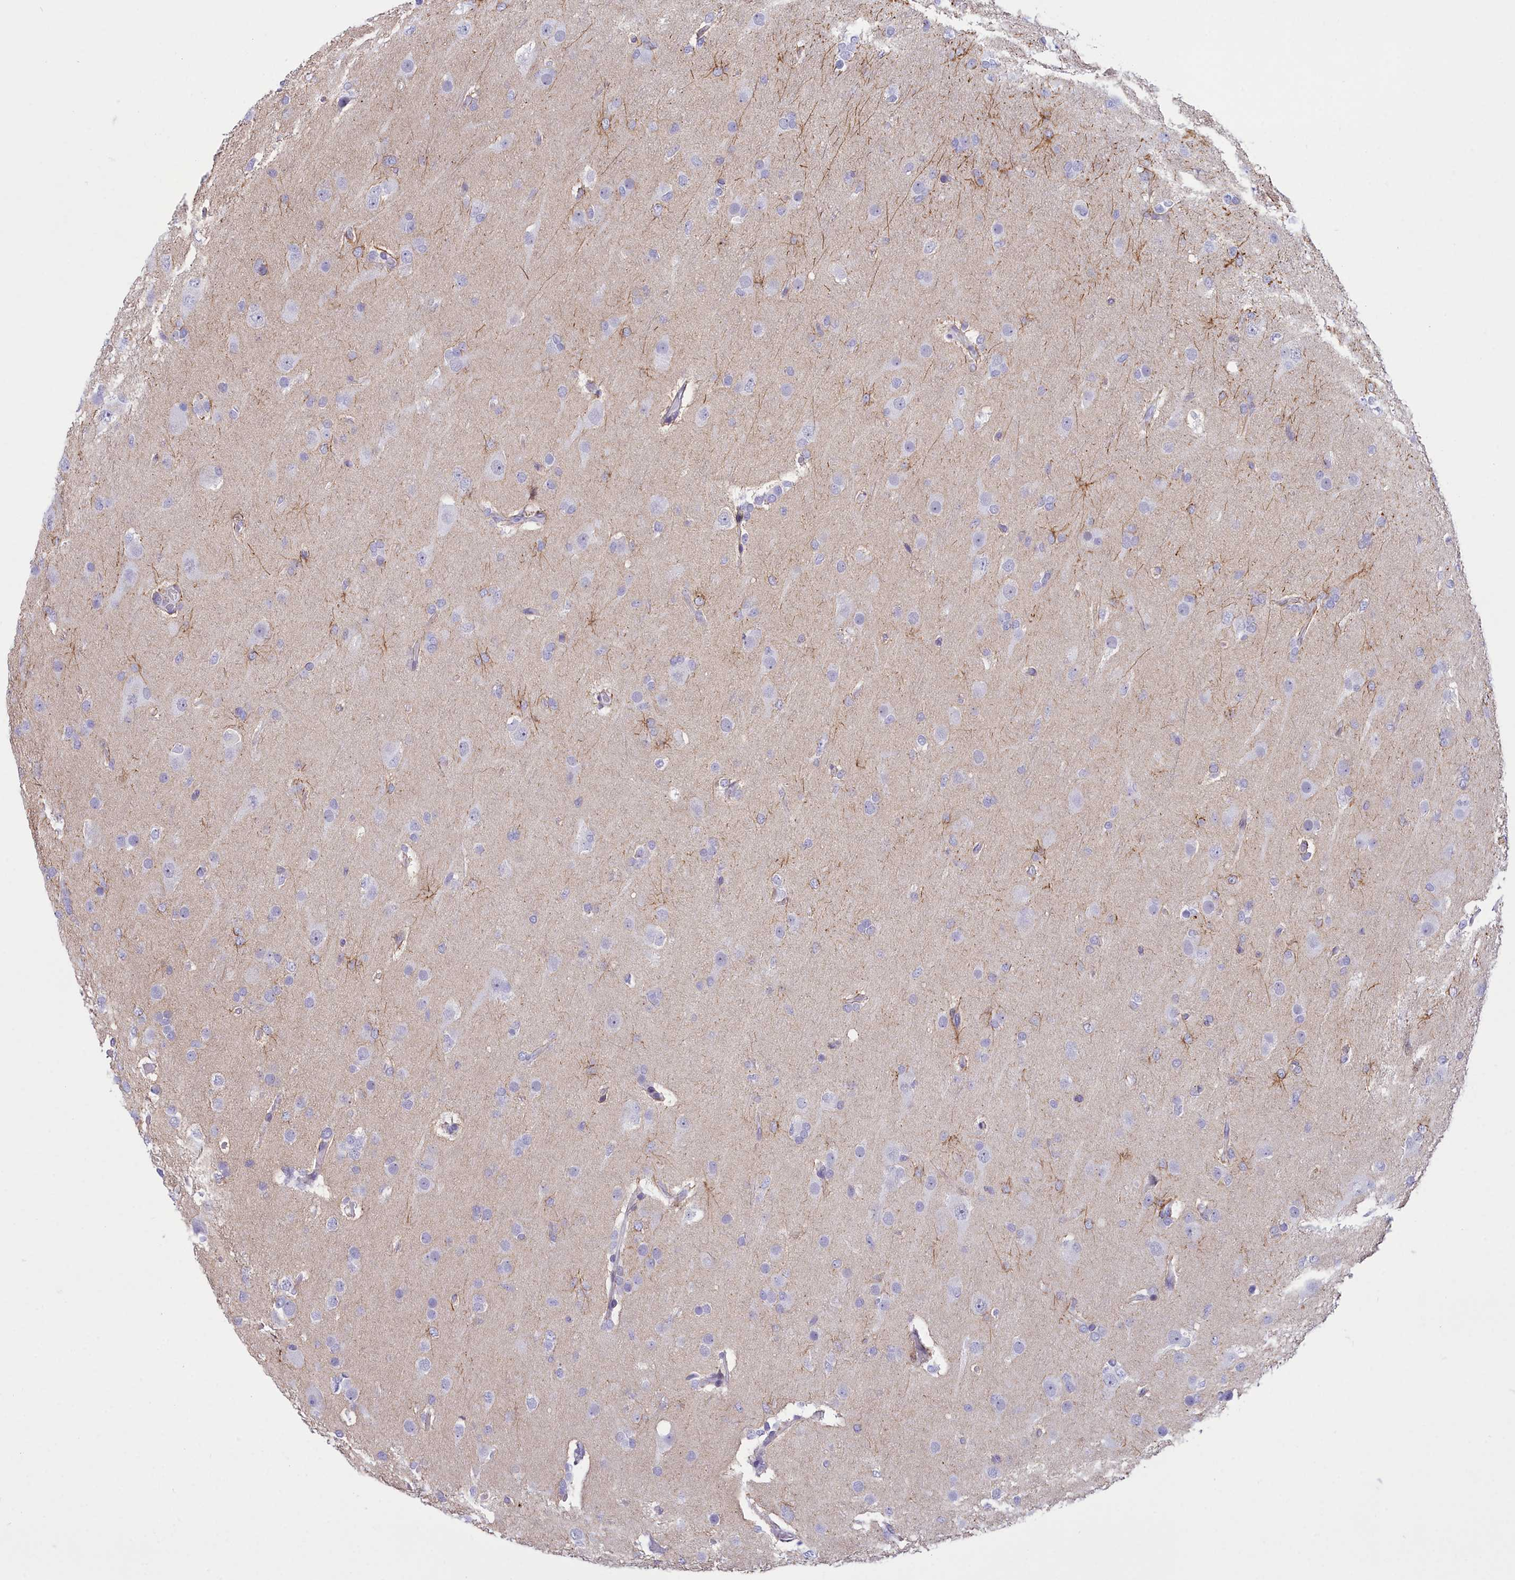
{"staining": {"intensity": "negative", "quantity": "none", "location": "none"}, "tissue": "glioma", "cell_type": "Tumor cells", "image_type": "cancer", "snomed": [{"axis": "morphology", "description": "Glioma, malignant, Low grade"}, {"axis": "topography", "description": "Brain"}], "caption": "DAB immunohistochemical staining of human malignant glioma (low-grade) shows no significant staining in tumor cells.", "gene": "SNX20", "patient": {"sex": "male", "age": 65}}